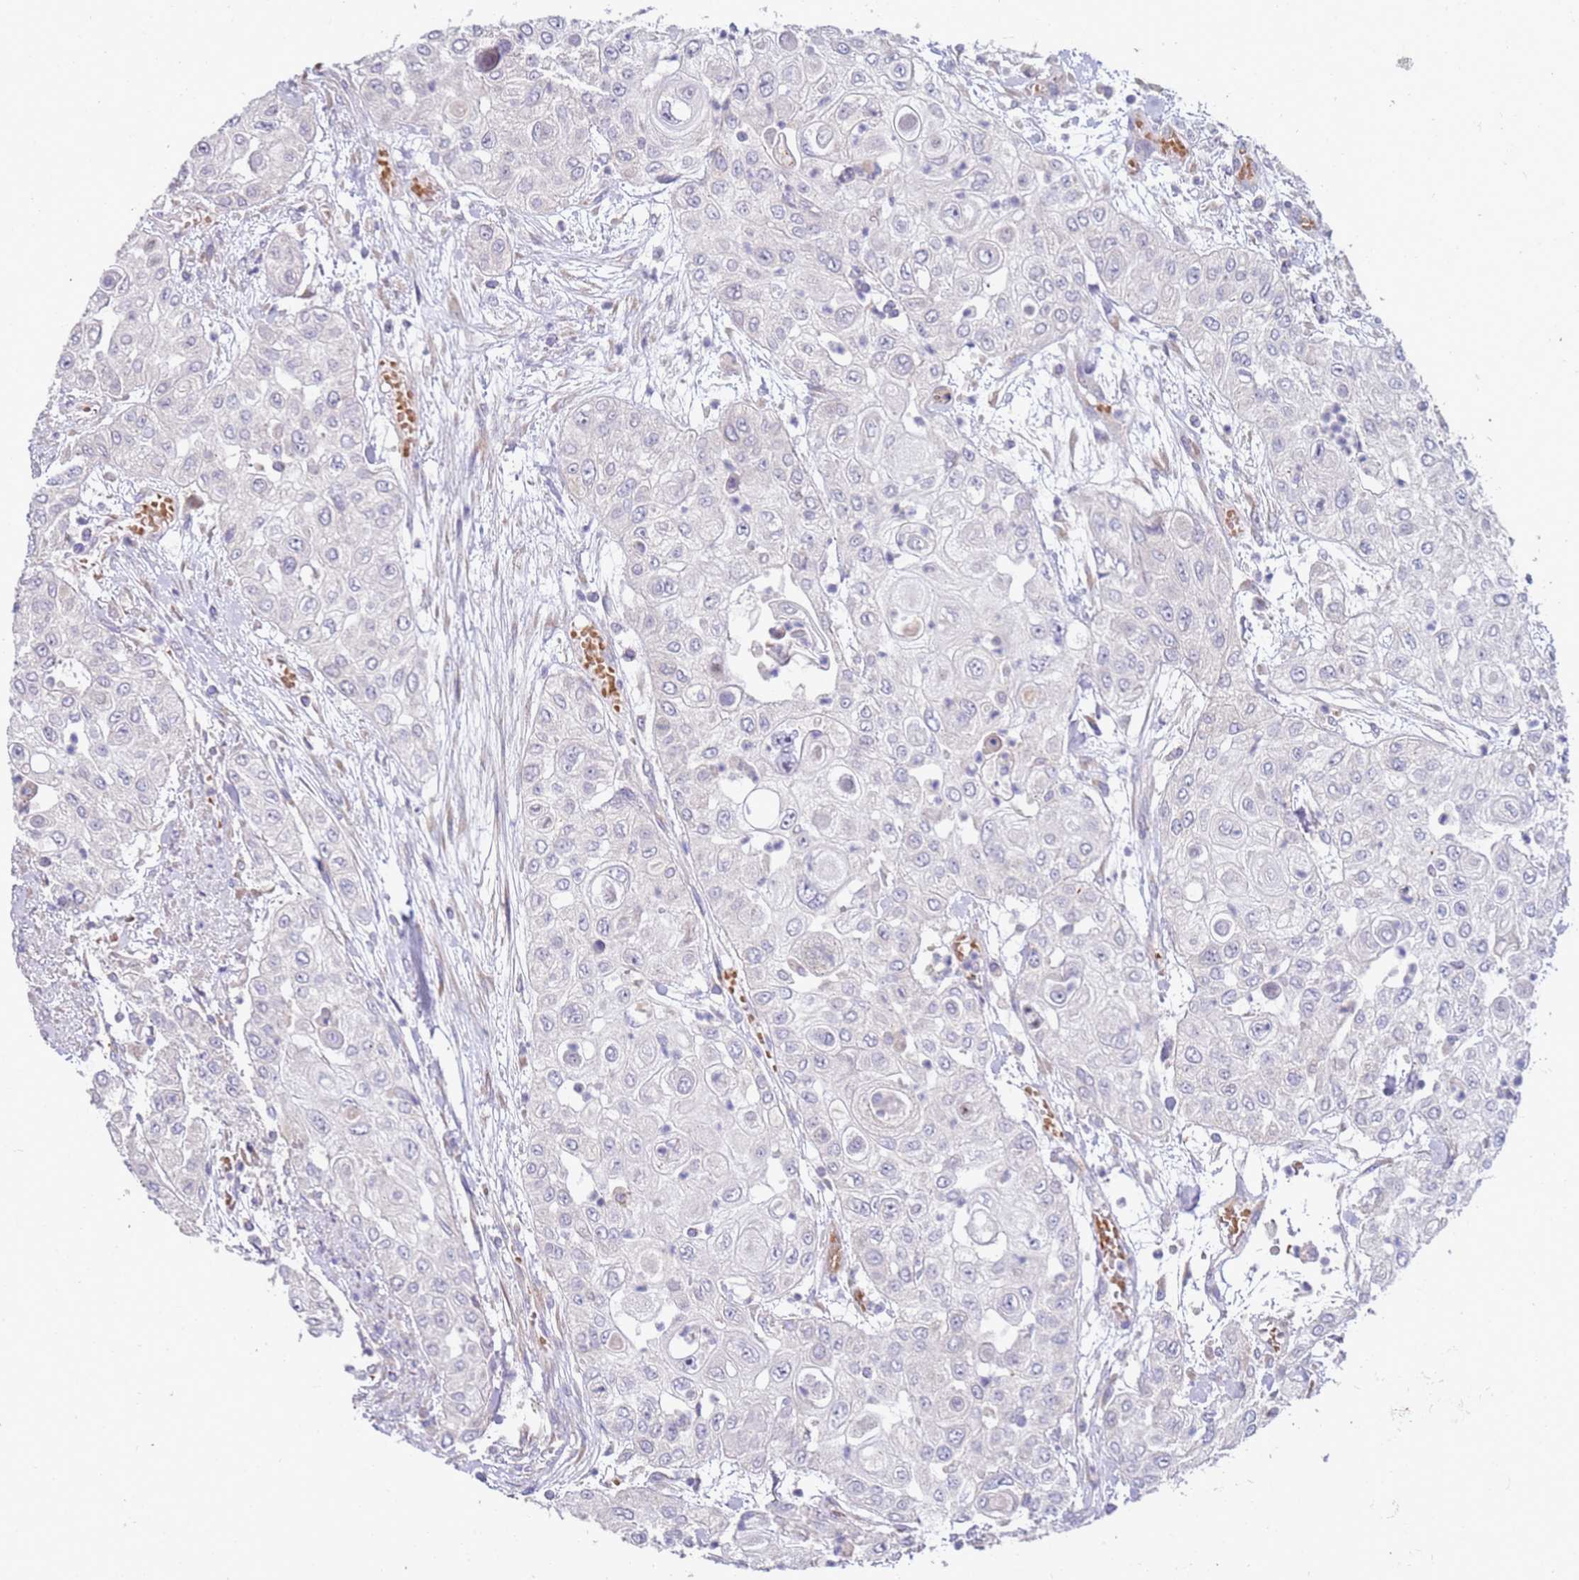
{"staining": {"intensity": "negative", "quantity": "none", "location": "none"}, "tissue": "urothelial cancer", "cell_type": "Tumor cells", "image_type": "cancer", "snomed": [{"axis": "morphology", "description": "Urothelial carcinoma, High grade"}, {"axis": "topography", "description": "Urinary bladder"}], "caption": "Micrograph shows no significant protein staining in tumor cells of urothelial cancer.", "gene": "NMUR2", "patient": {"sex": "female", "age": 79}}